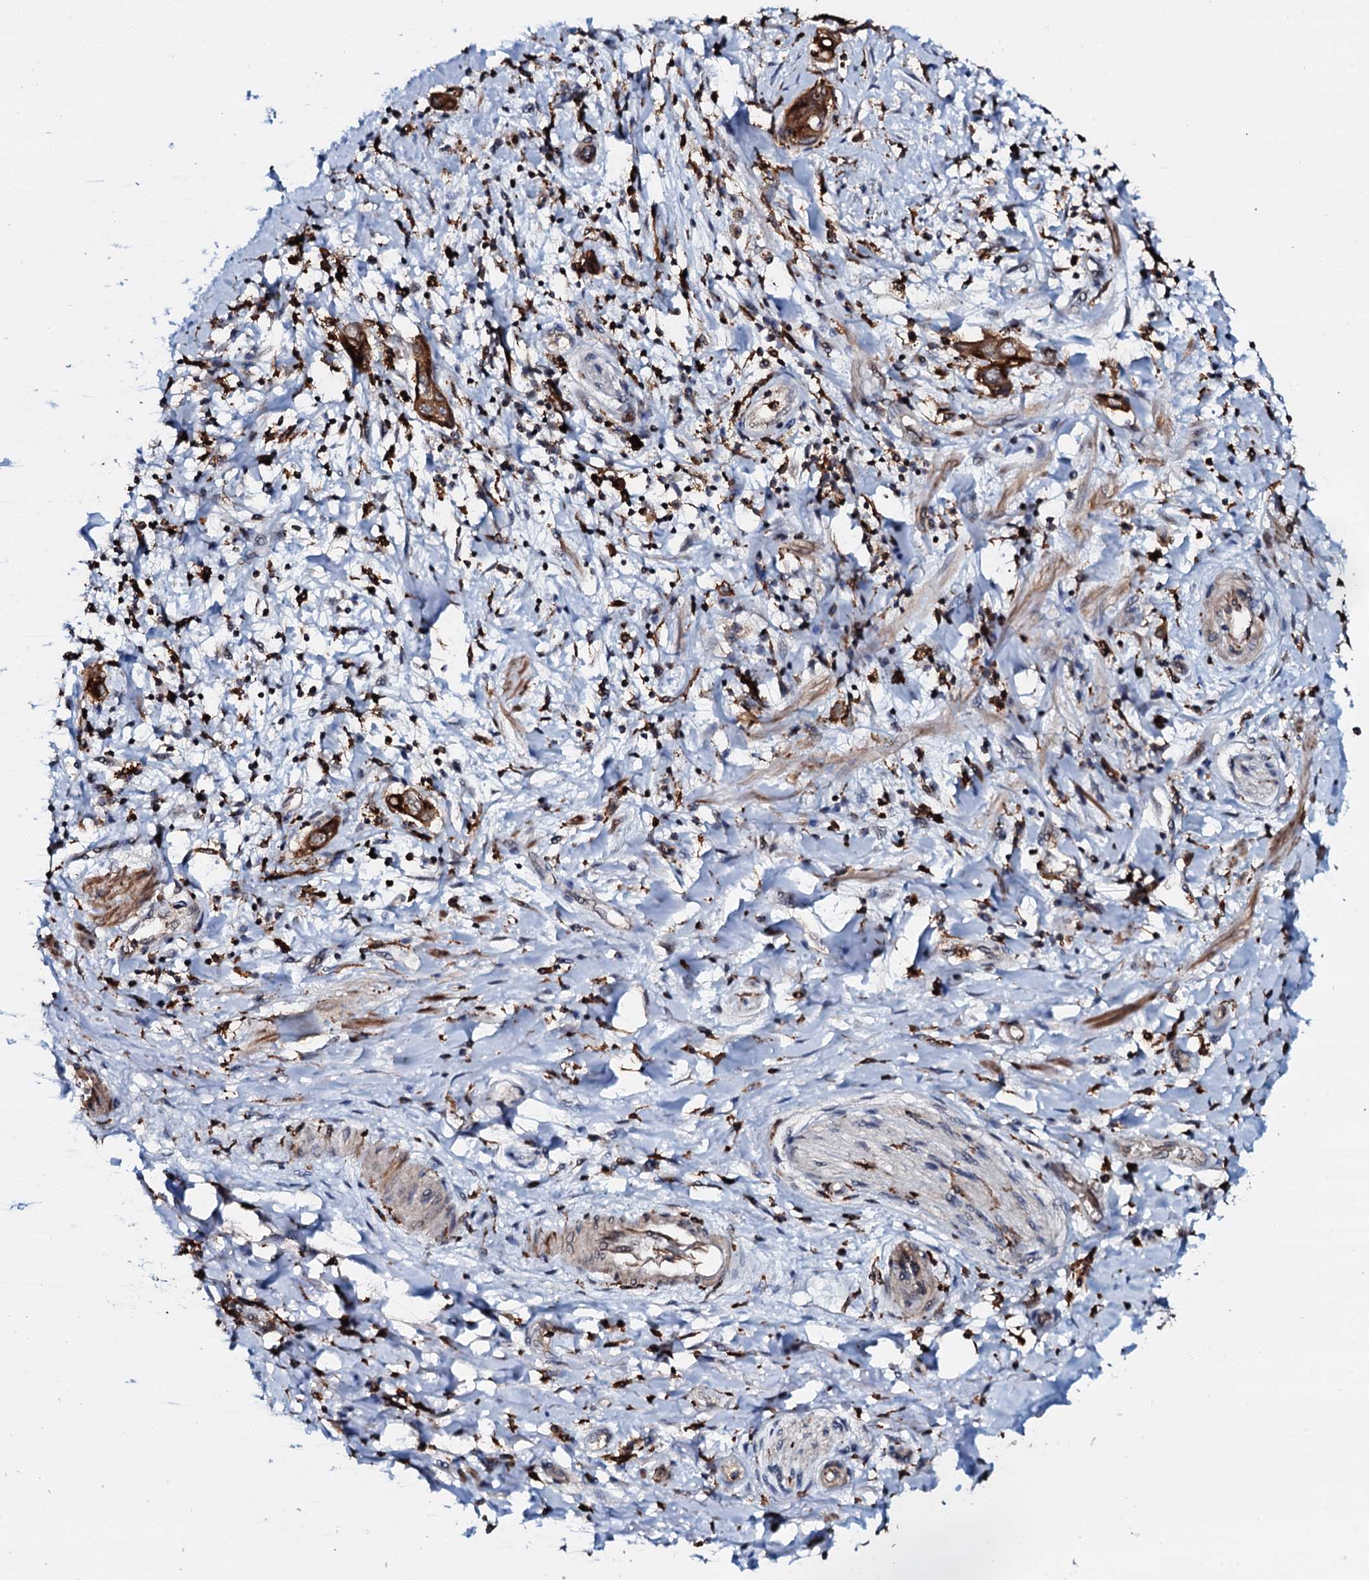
{"staining": {"intensity": "strong", "quantity": ">75%", "location": "cytoplasmic/membranous"}, "tissue": "pancreatic cancer", "cell_type": "Tumor cells", "image_type": "cancer", "snomed": [{"axis": "morphology", "description": "Adenocarcinoma, NOS"}, {"axis": "topography", "description": "Pancreas"}], "caption": "There is high levels of strong cytoplasmic/membranous expression in tumor cells of pancreatic cancer (adenocarcinoma), as demonstrated by immunohistochemical staining (brown color).", "gene": "VAMP8", "patient": {"sex": "female", "age": 73}}